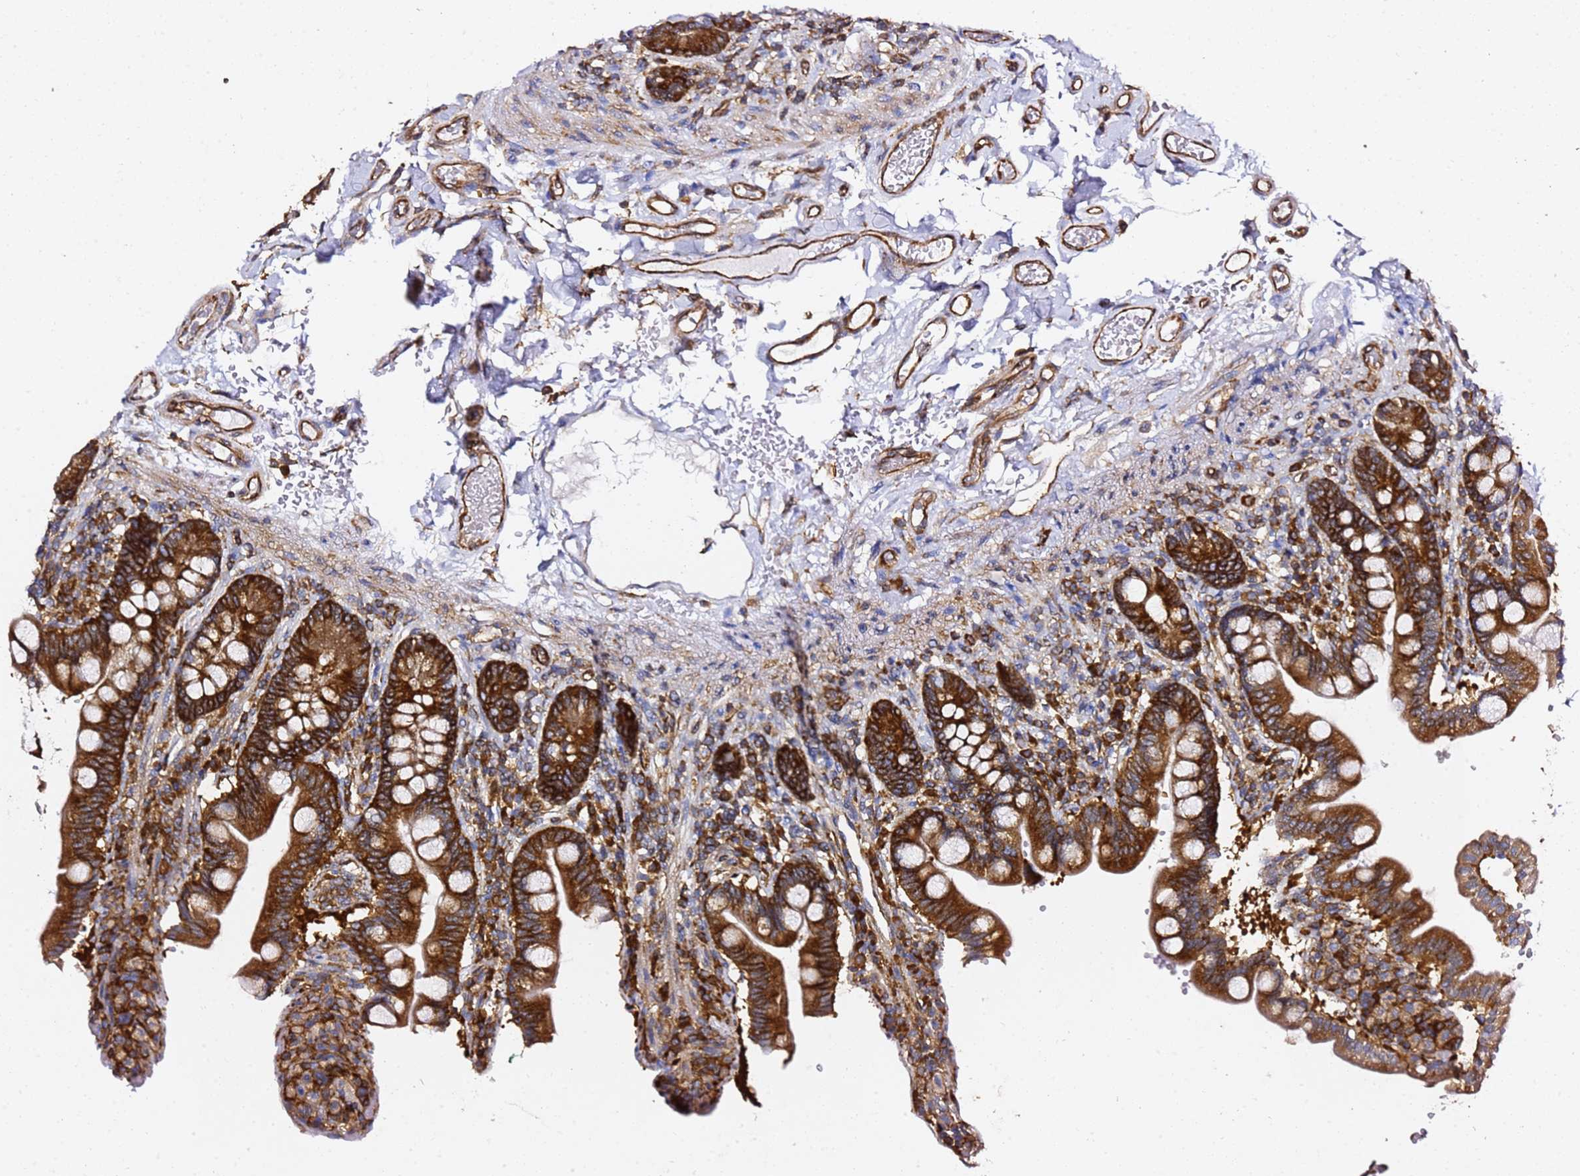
{"staining": {"intensity": "strong", "quantity": ">75%", "location": "cytoplasmic/membranous"}, "tissue": "small intestine", "cell_type": "Glandular cells", "image_type": "normal", "snomed": [{"axis": "morphology", "description": "Normal tissue, NOS"}, {"axis": "topography", "description": "Small intestine"}], "caption": "Small intestine was stained to show a protein in brown. There is high levels of strong cytoplasmic/membranous positivity in about >75% of glandular cells. Using DAB (brown) and hematoxylin (blue) stains, captured at high magnification using brightfield microscopy.", "gene": "TPST1", "patient": {"sex": "female", "age": 64}}